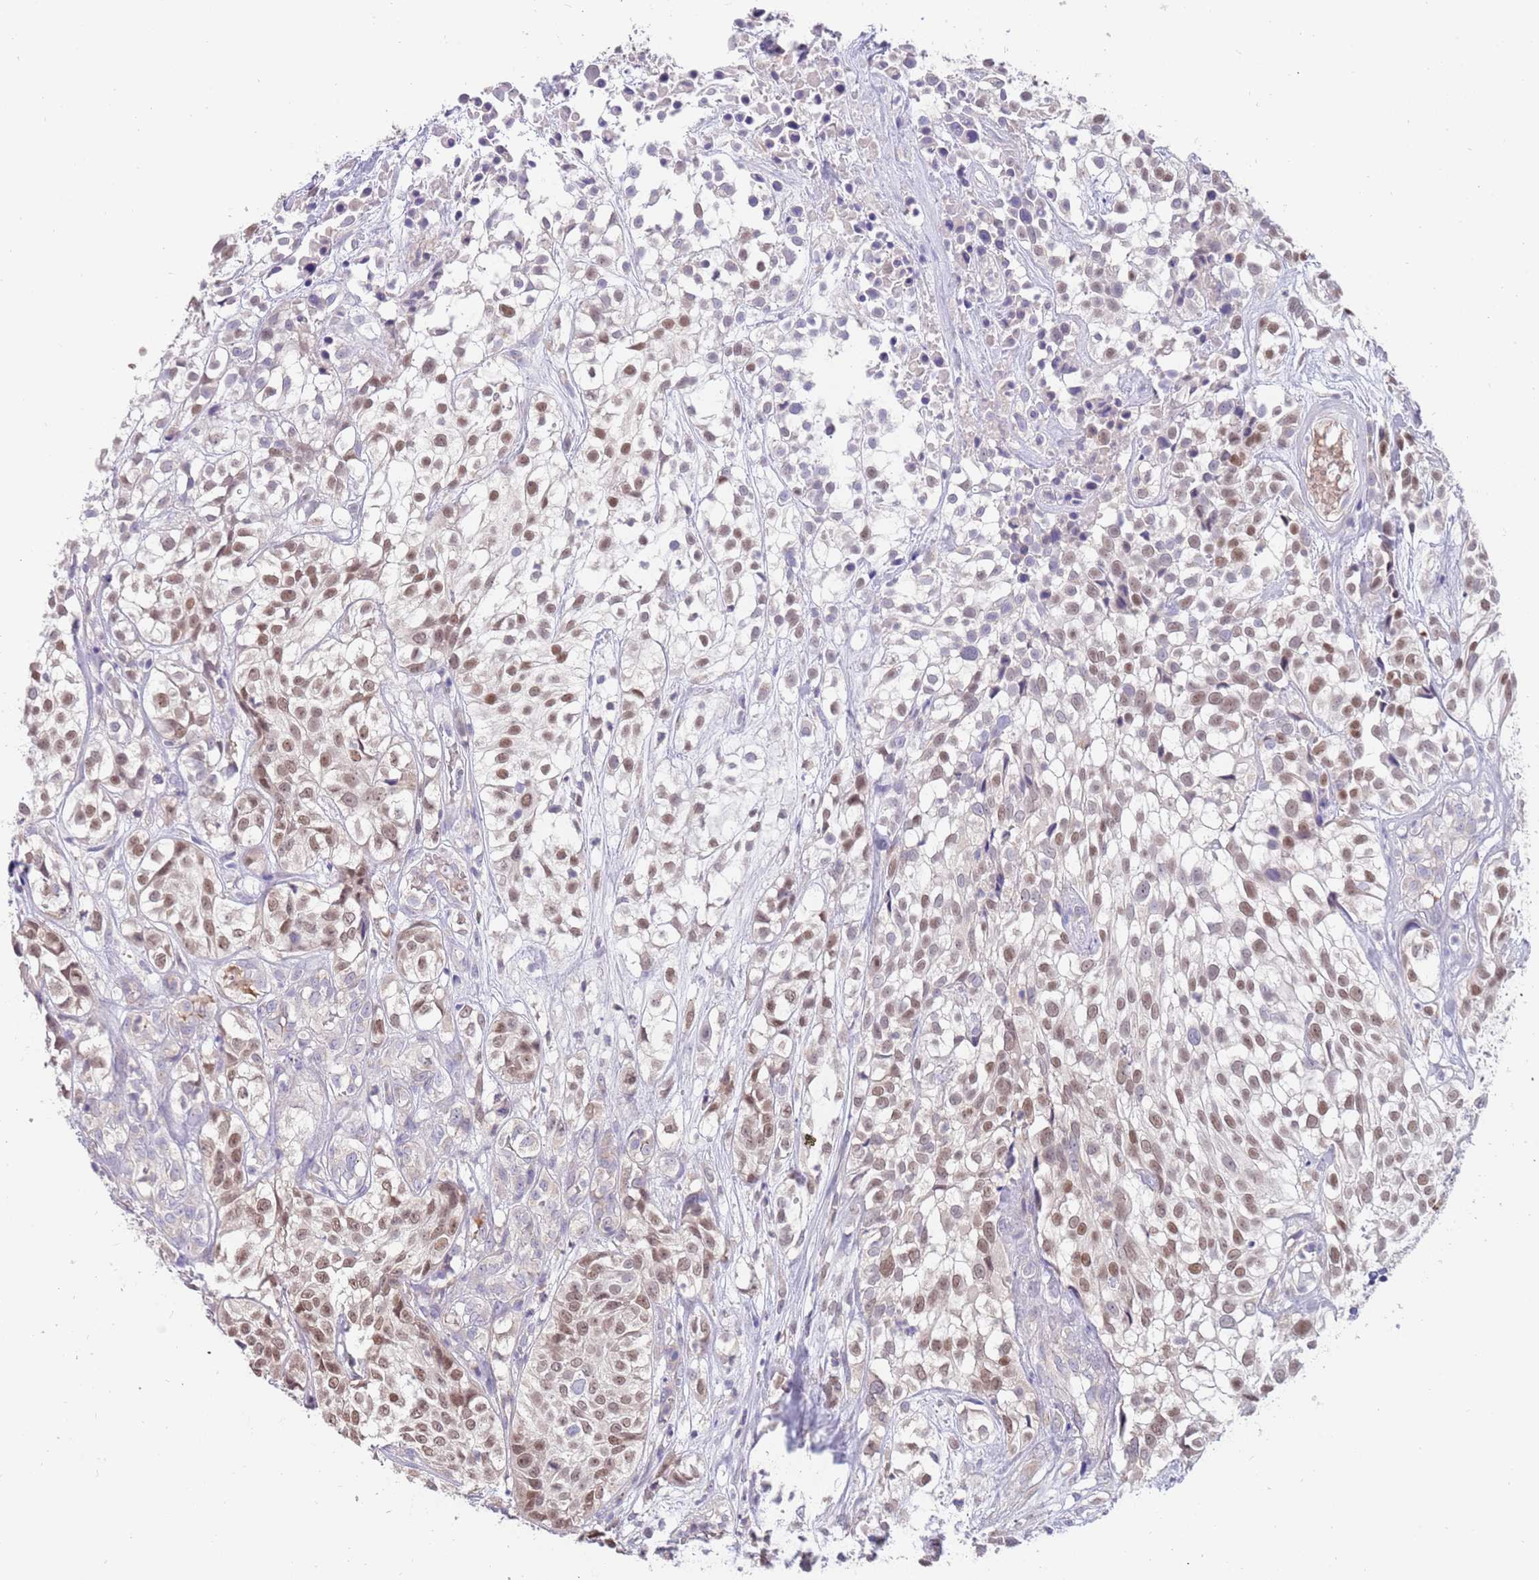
{"staining": {"intensity": "moderate", "quantity": "25%-75%", "location": "nuclear"}, "tissue": "urothelial cancer", "cell_type": "Tumor cells", "image_type": "cancer", "snomed": [{"axis": "morphology", "description": "Urothelial carcinoma, High grade"}, {"axis": "topography", "description": "Urinary bladder"}], "caption": "IHC of human urothelial cancer reveals medium levels of moderate nuclear positivity in about 25%-75% of tumor cells. (DAB (3,3'-diaminobenzidine) IHC, brown staining for protein, blue staining for nuclei).", "gene": "ZNF746", "patient": {"sex": "male", "age": 56}}